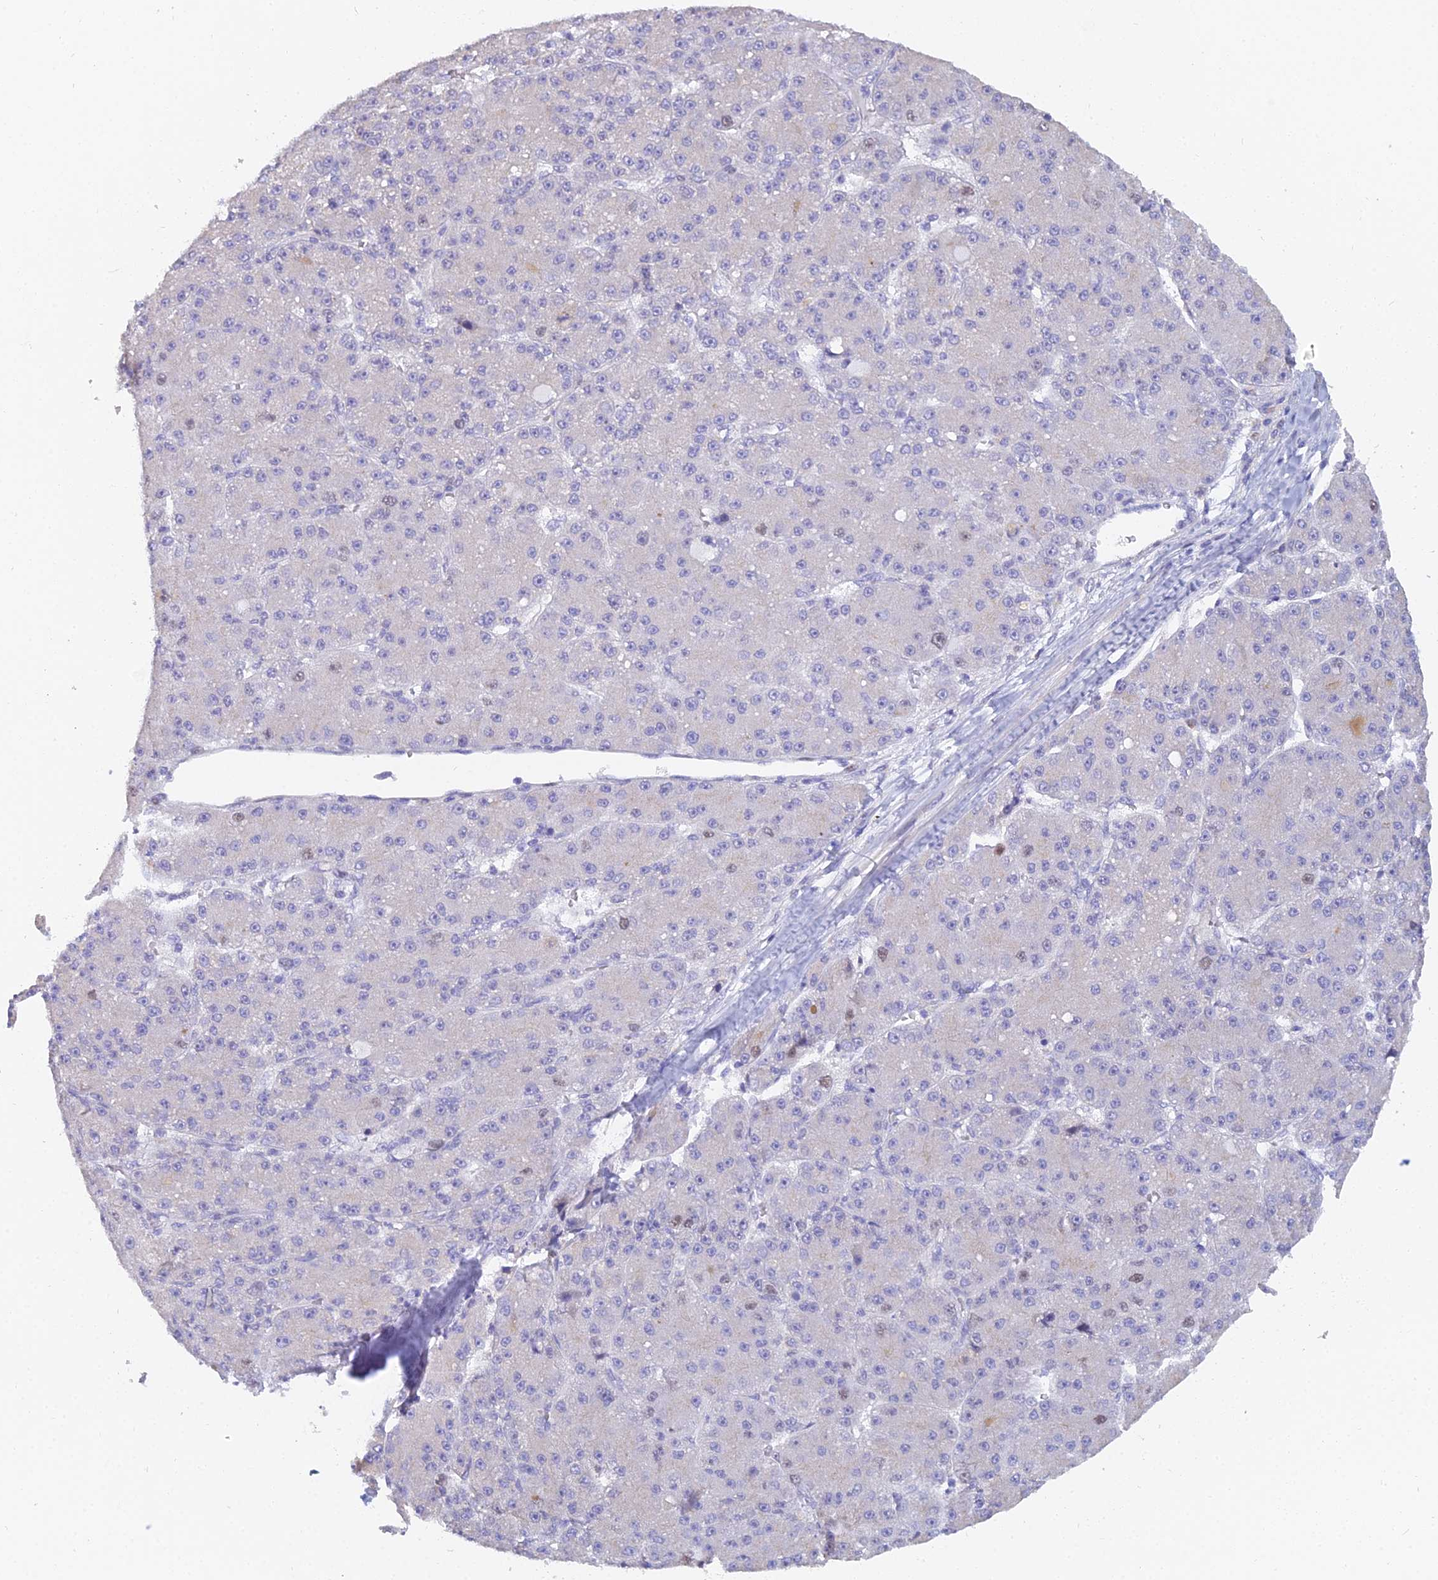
{"staining": {"intensity": "weak", "quantity": "<25%", "location": "nuclear"}, "tissue": "liver cancer", "cell_type": "Tumor cells", "image_type": "cancer", "snomed": [{"axis": "morphology", "description": "Carcinoma, Hepatocellular, NOS"}, {"axis": "topography", "description": "Liver"}], "caption": "Immunohistochemical staining of liver cancer (hepatocellular carcinoma) demonstrates no significant staining in tumor cells.", "gene": "MCM2", "patient": {"sex": "male", "age": 67}}